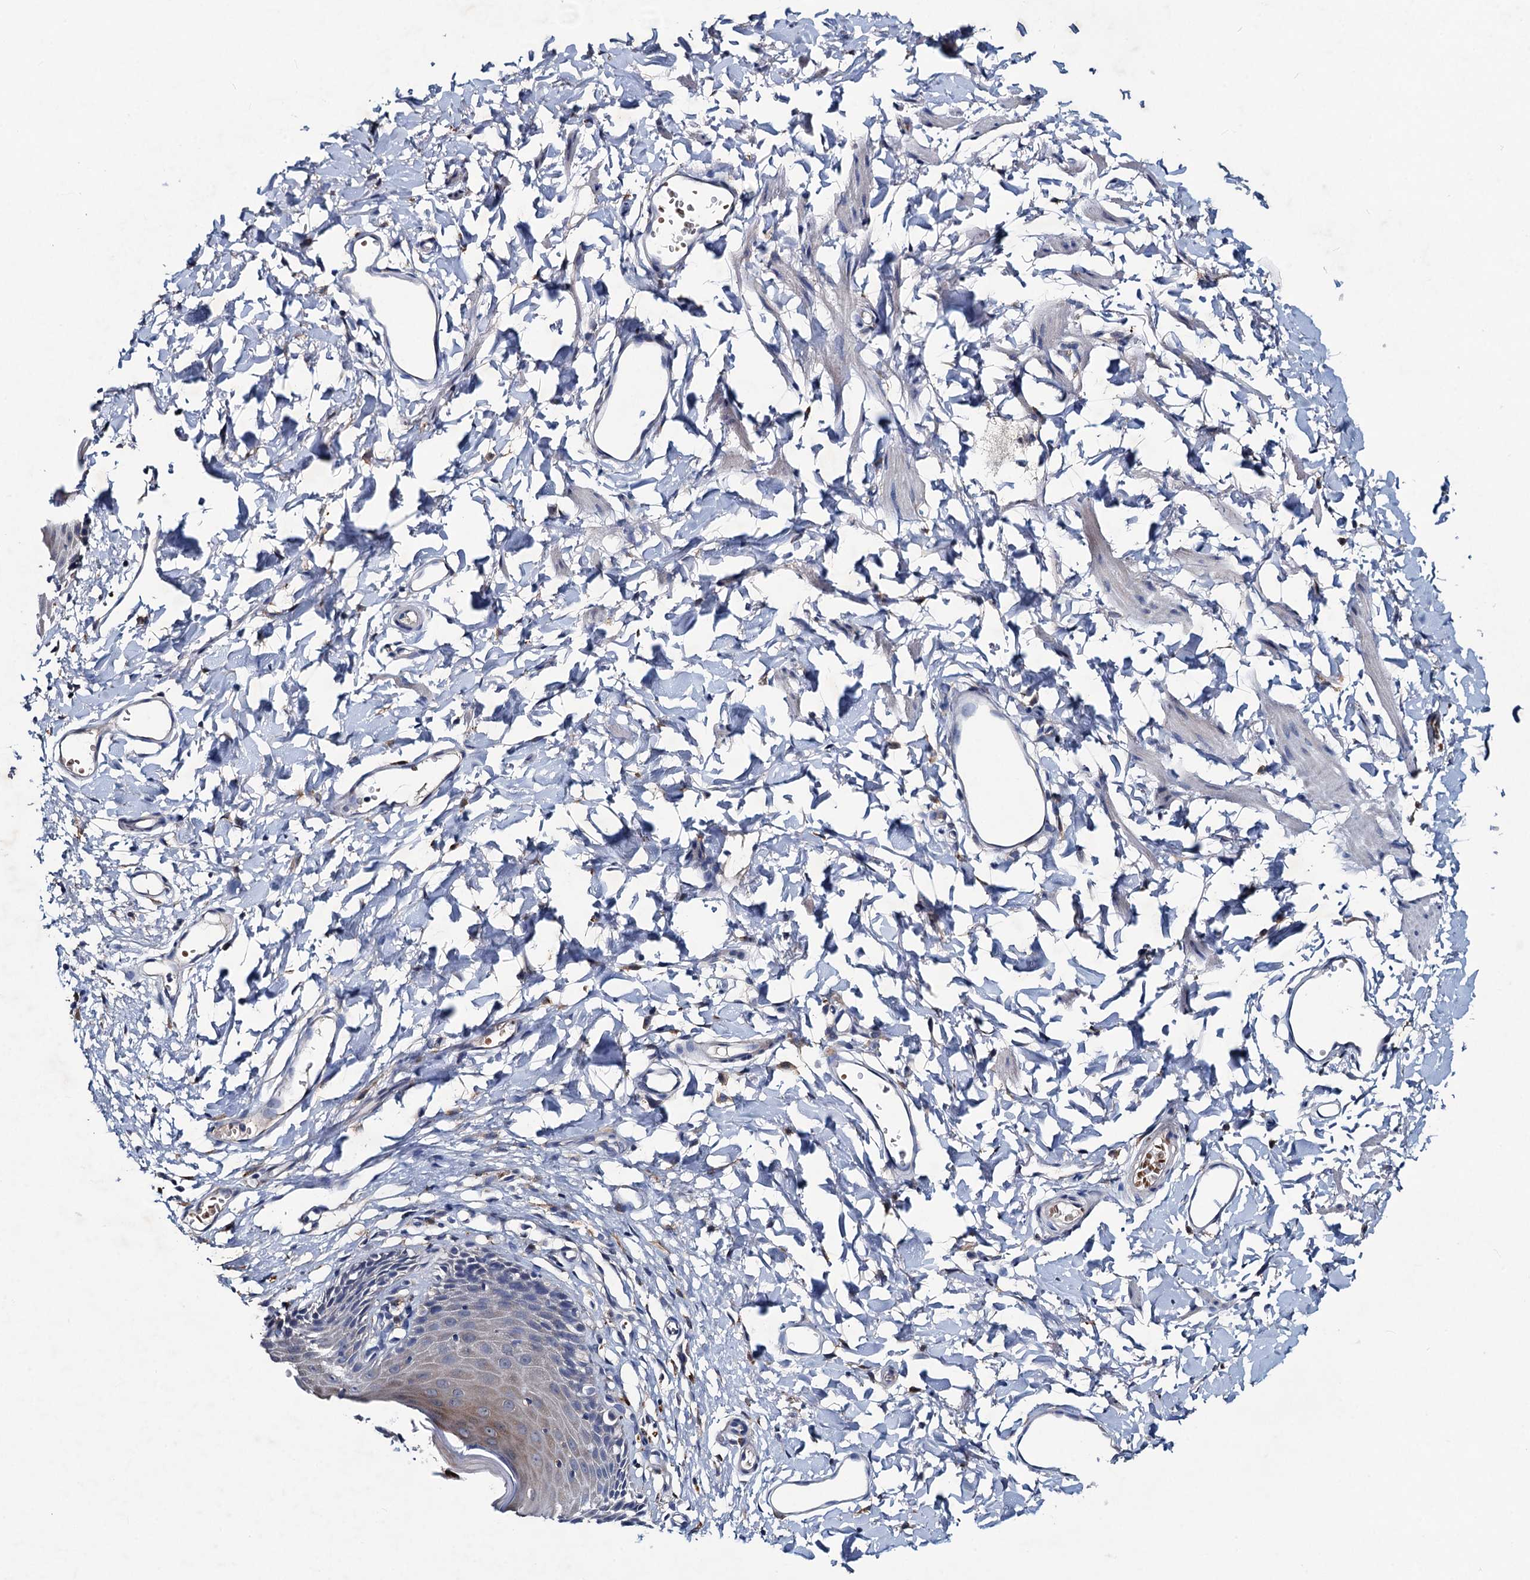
{"staining": {"intensity": "weak", "quantity": "<25%", "location": "cytoplasmic/membranous"}, "tissue": "skin", "cell_type": "Epidermal cells", "image_type": "normal", "snomed": [{"axis": "morphology", "description": "Normal tissue, NOS"}, {"axis": "topography", "description": "Vulva"}], "caption": "This is an immunohistochemistry (IHC) micrograph of benign human skin. There is no staining in epidermal cells.", "gene": "RTKN2", "patient": {"sex": "female", "age": 68}}